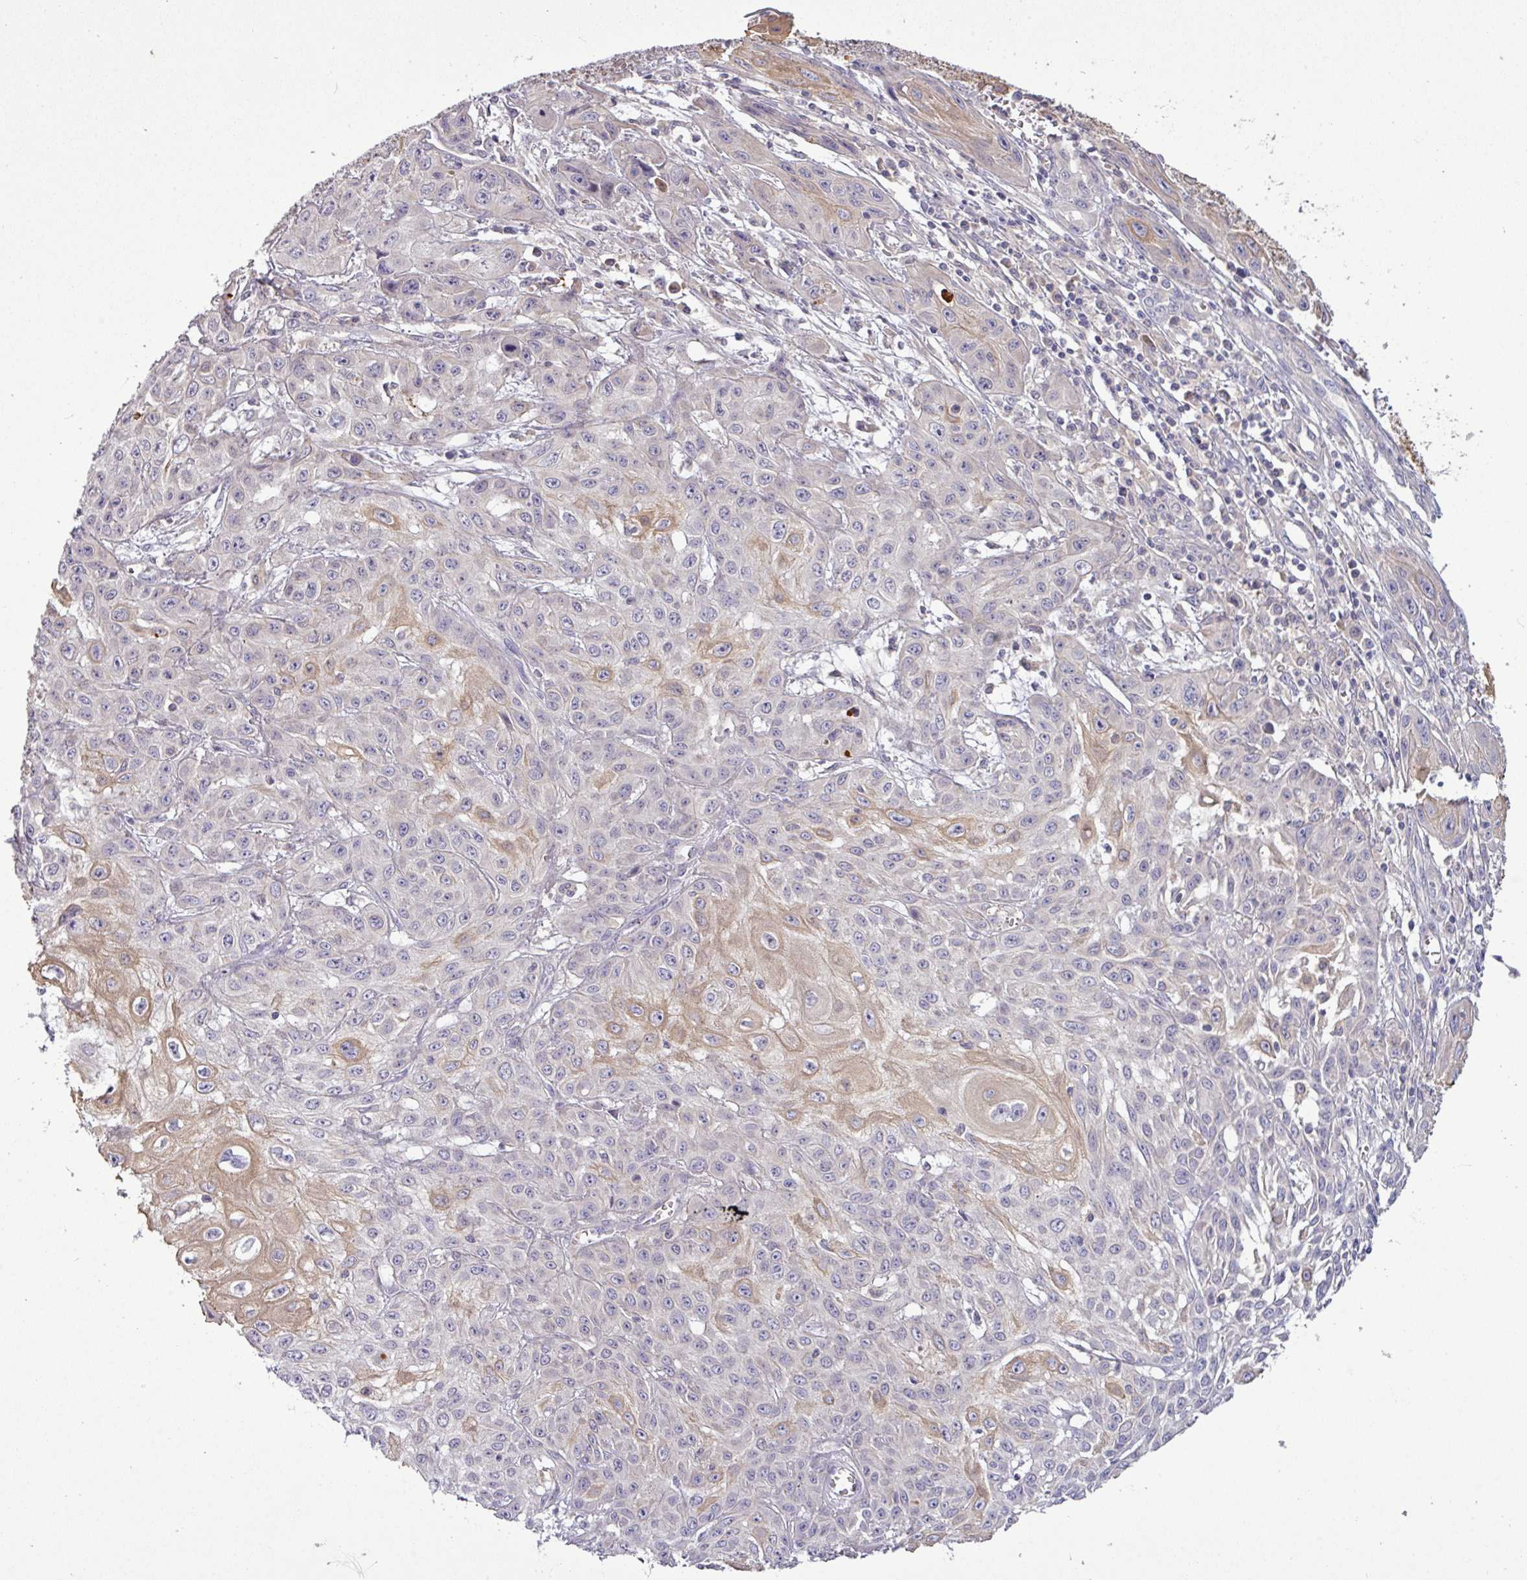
{"staining": {"intensity": "moderate", "quantity": "<25%", "location": "cytoplasmic/membranous"}, "tissue": "skin cancer", "cell_type": "Tumor cells", "image_type": "cancer", "snomed": [{"axis": "morphology", "description": "Squamous cell carcinoma, NOS"}, {"axis": "topography", "description": "Skin"}, {"axis": "topography", "description": "Vulva"}], "caption": "Immunohistochemical staining of skin cancer shows low levels of moderate cytoplasmic/membranous expression in approximately <25% of tumor cells.", "gene": "TMEM62", "patient": {"sex": "female", "age": 71}}